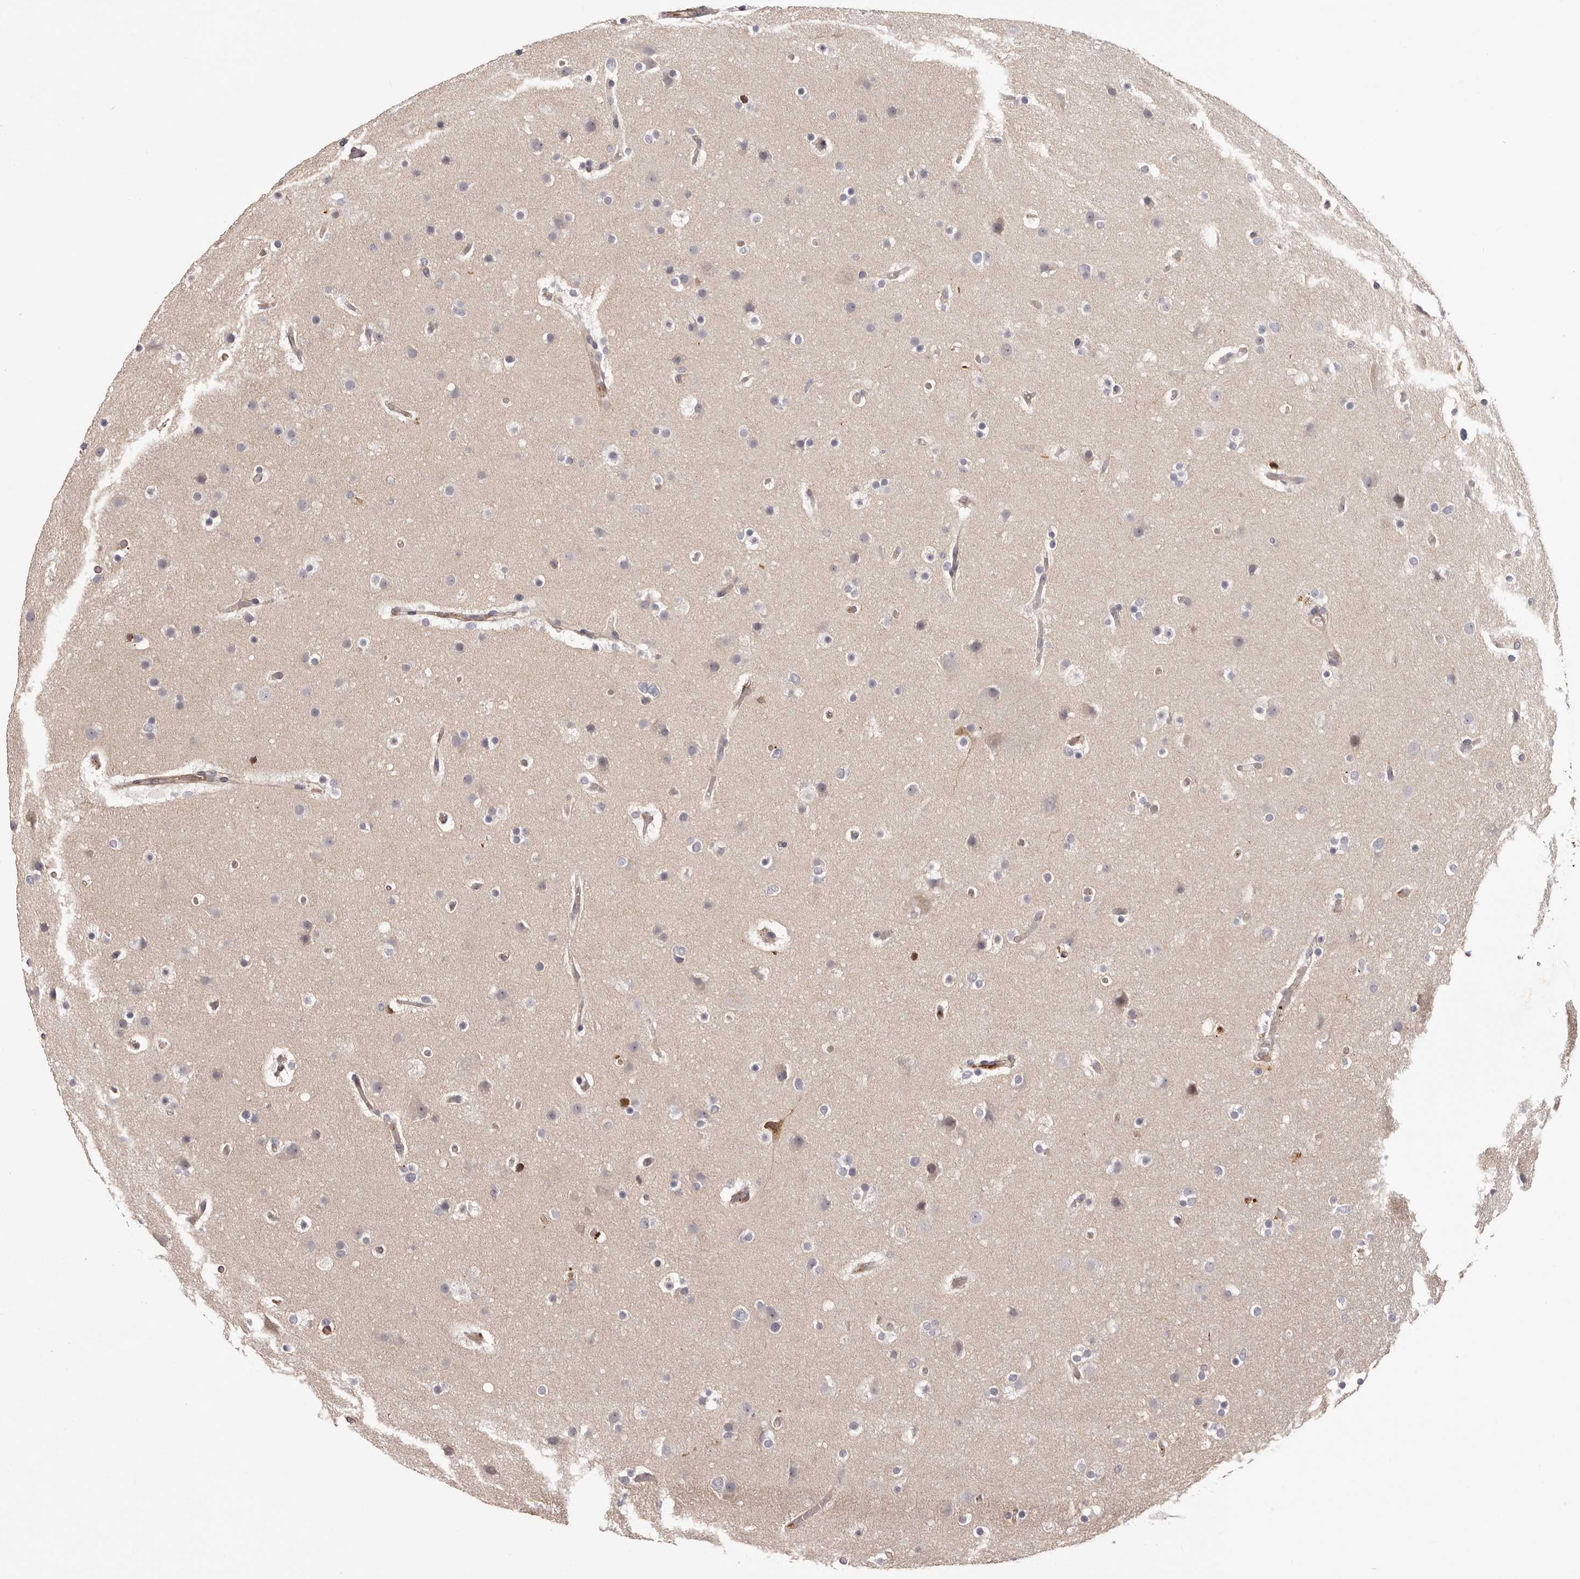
{"staining": {"intensity": "negative", "quantity": "none", "location": "none"}, "tissue": "glioma", "cell_type": "Tumor cells", "image_type": "cancer", "snomed": [{"axis": "morphology", "description": "Glioma, malignant, High grade"}, {"axis": "topography", "description": "Cerebral cortex"}], "caption": "Human malignant high-grade glioma stained for a protein using IHC displays no expression in tumor cells.", "gene": "OTUD3", "patient": {"sex": "female", "age": 36}}